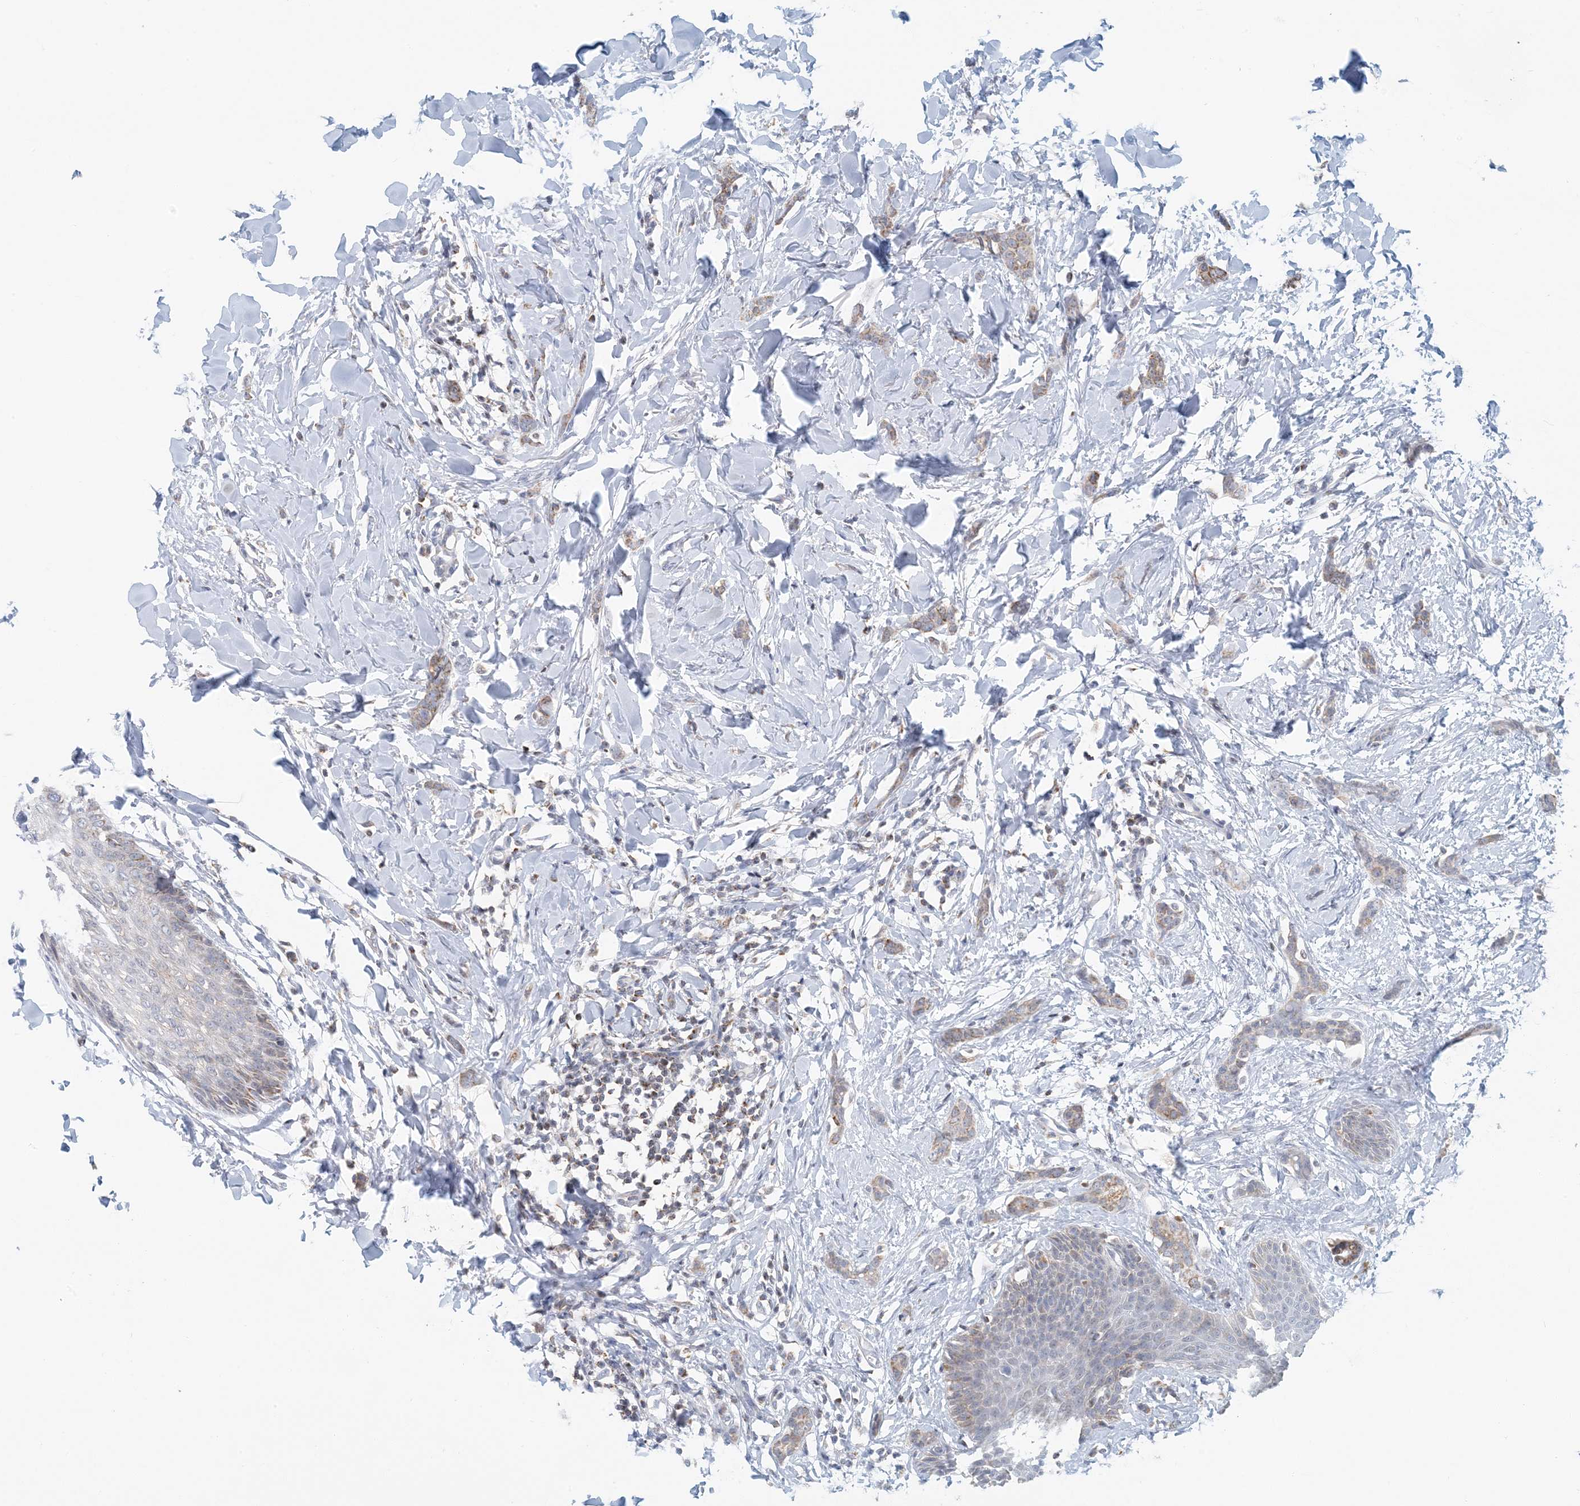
{"staining": {"intensity": "weak", "quantity": "25%-75%", "location": "cytoplasmic/membranous"}, "tissue": "breast cancer", "cell_type": "Tumor cells", "image_type": "cancer", "snomed": [{"axis": "morphology", "description": "Lobular carcinoma"}, {"axis": "topography", "description": "Skin"}, {"axis": "topography", "description": "Breast"}], "caption": "Human breast cancer stained with a brown dye exhibits weak cytoplasmic/membranous positive positivity in approximately 25%-75% of tumor cells.", "gene": "BDH1", "patient": {"sex": "female", "age": 46}}